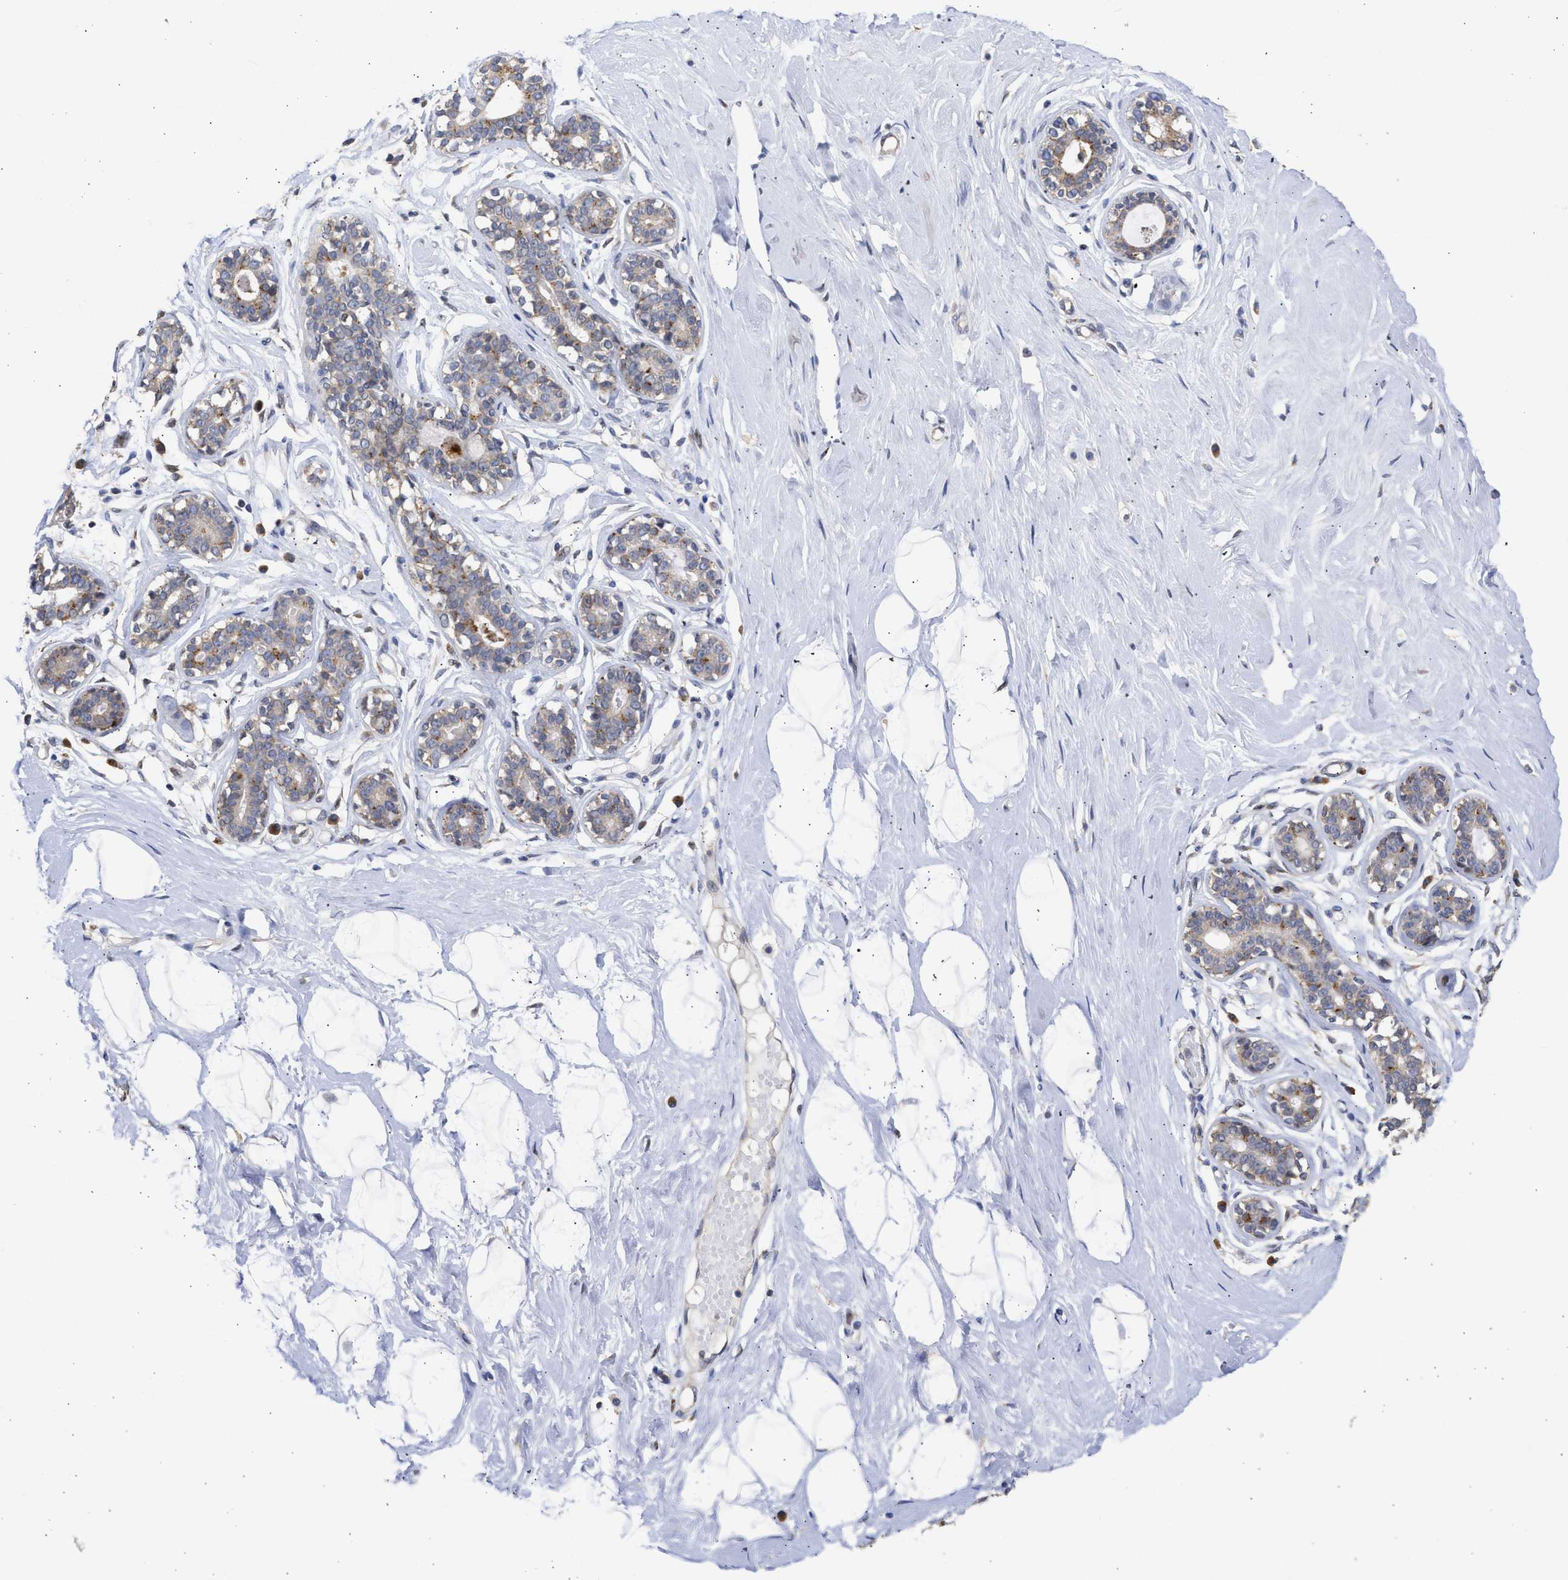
{"staining": {"intensity": "negative", "quantity": "none", "location": "none"}, "tissue": "breast", "cell_type": "Adipocytes", "image_type": "normal", "snomed": [{"axis": "morphology", "description": "Normal tissue, NOS"}, {"axis": "topography", "description": "Breast"}], "caption": "IHC histopathology image of unremarkable human breast stained for a protein (brown), which reveals no positivity in adipocytes.", "gene": "TMED1", "patient": {"sex": "female", "age": 23}}